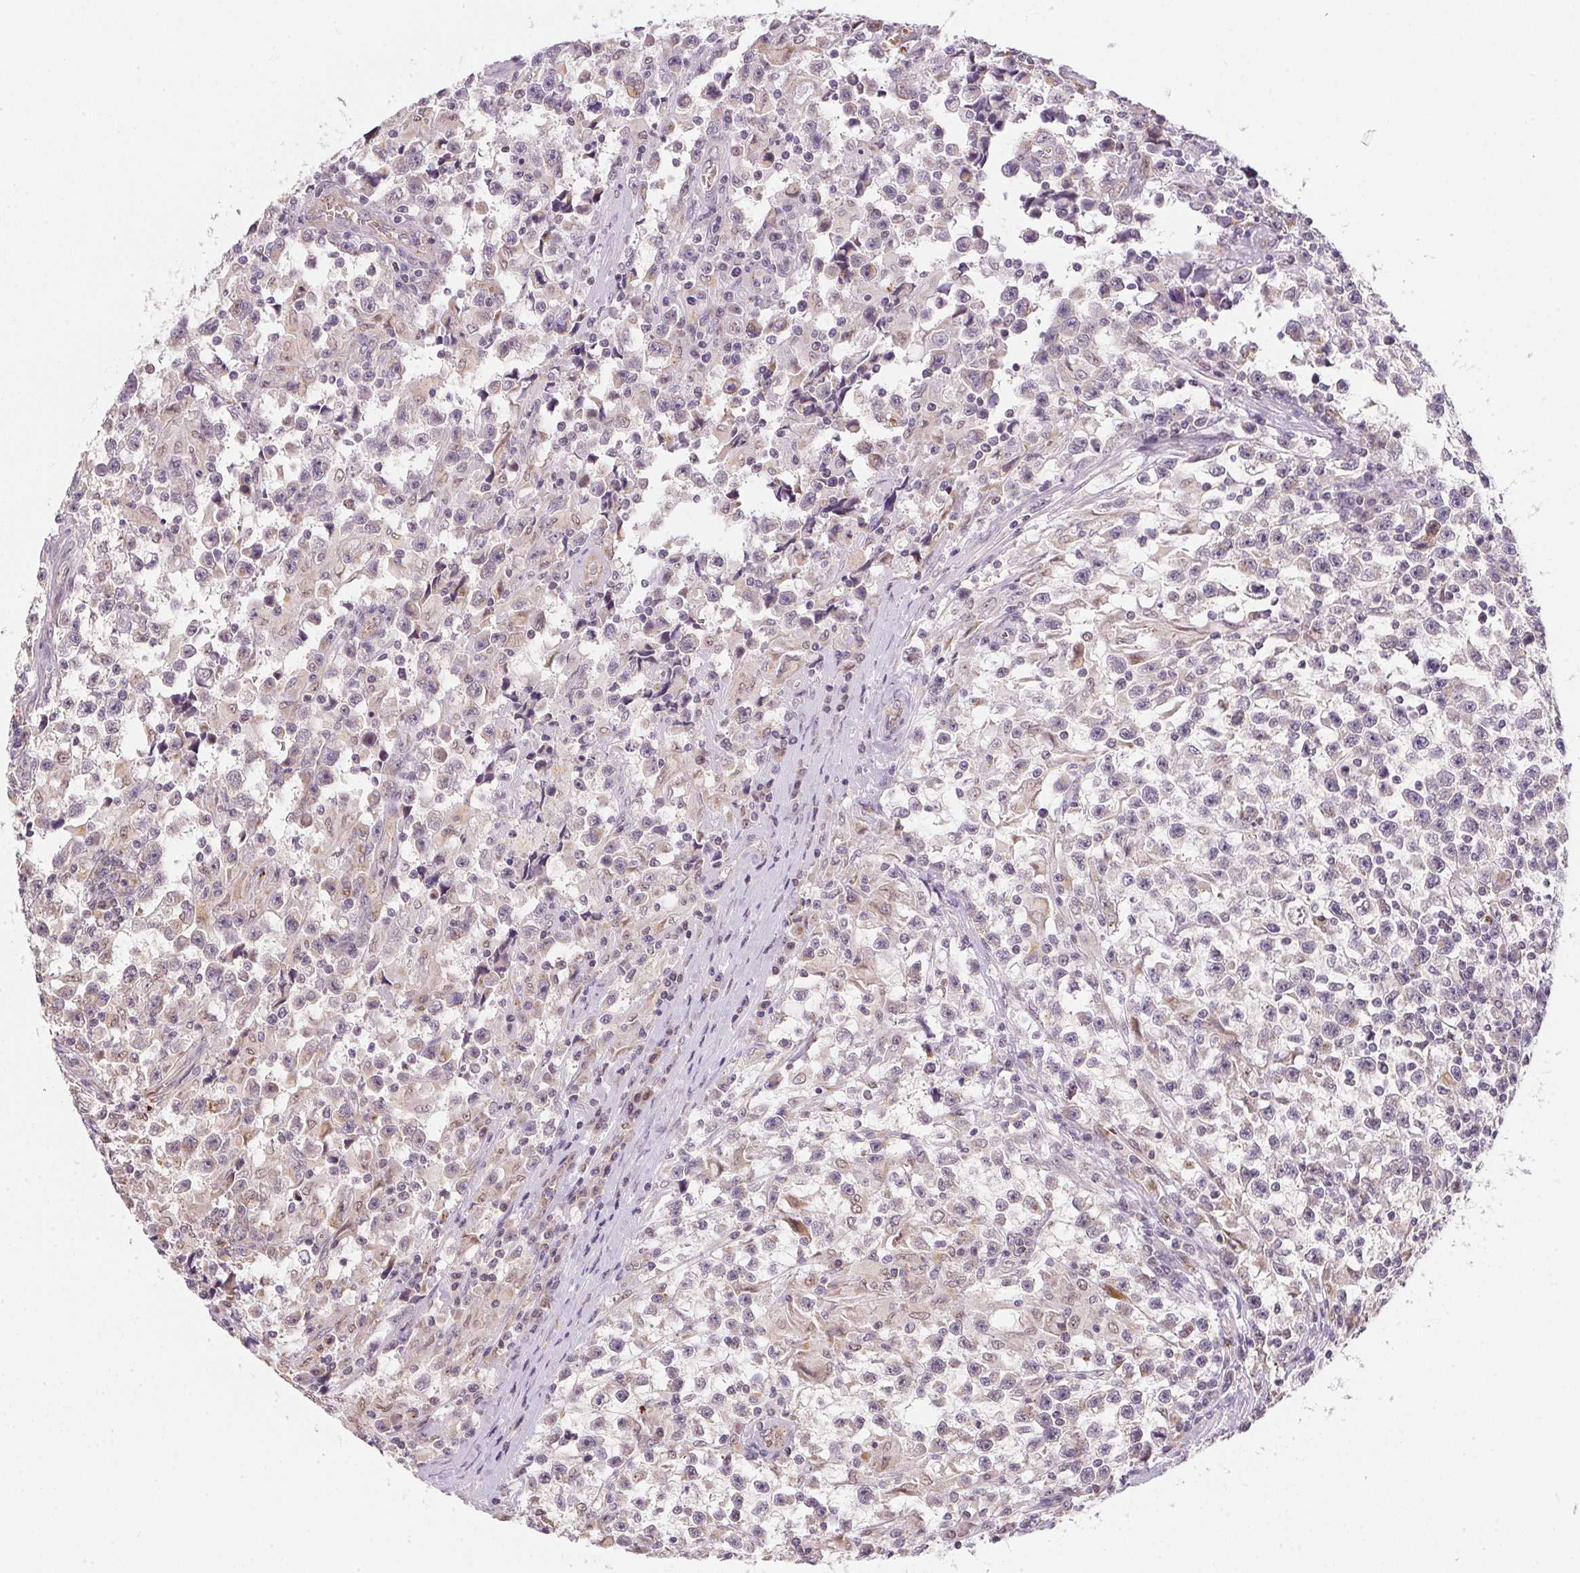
{"staining": {"intensity": "negative", "quantity": "none", "location": "none"}, "tissue": "testis cancer", "cell_type": "Tumor cells", "image_type": "cancer", "snomed": [{"axis": "morphology", "description": "Seminoma, NOS"}, {"axis": "topography", "description": "Testis"}], "caption": "There is no significant positivity in tumor cells of testis seminoma. (DAB immunohistochemistry with hematoxylin counter stain).", "gene": "METTL13", "patient": {"sex": "male", "age": 31}}